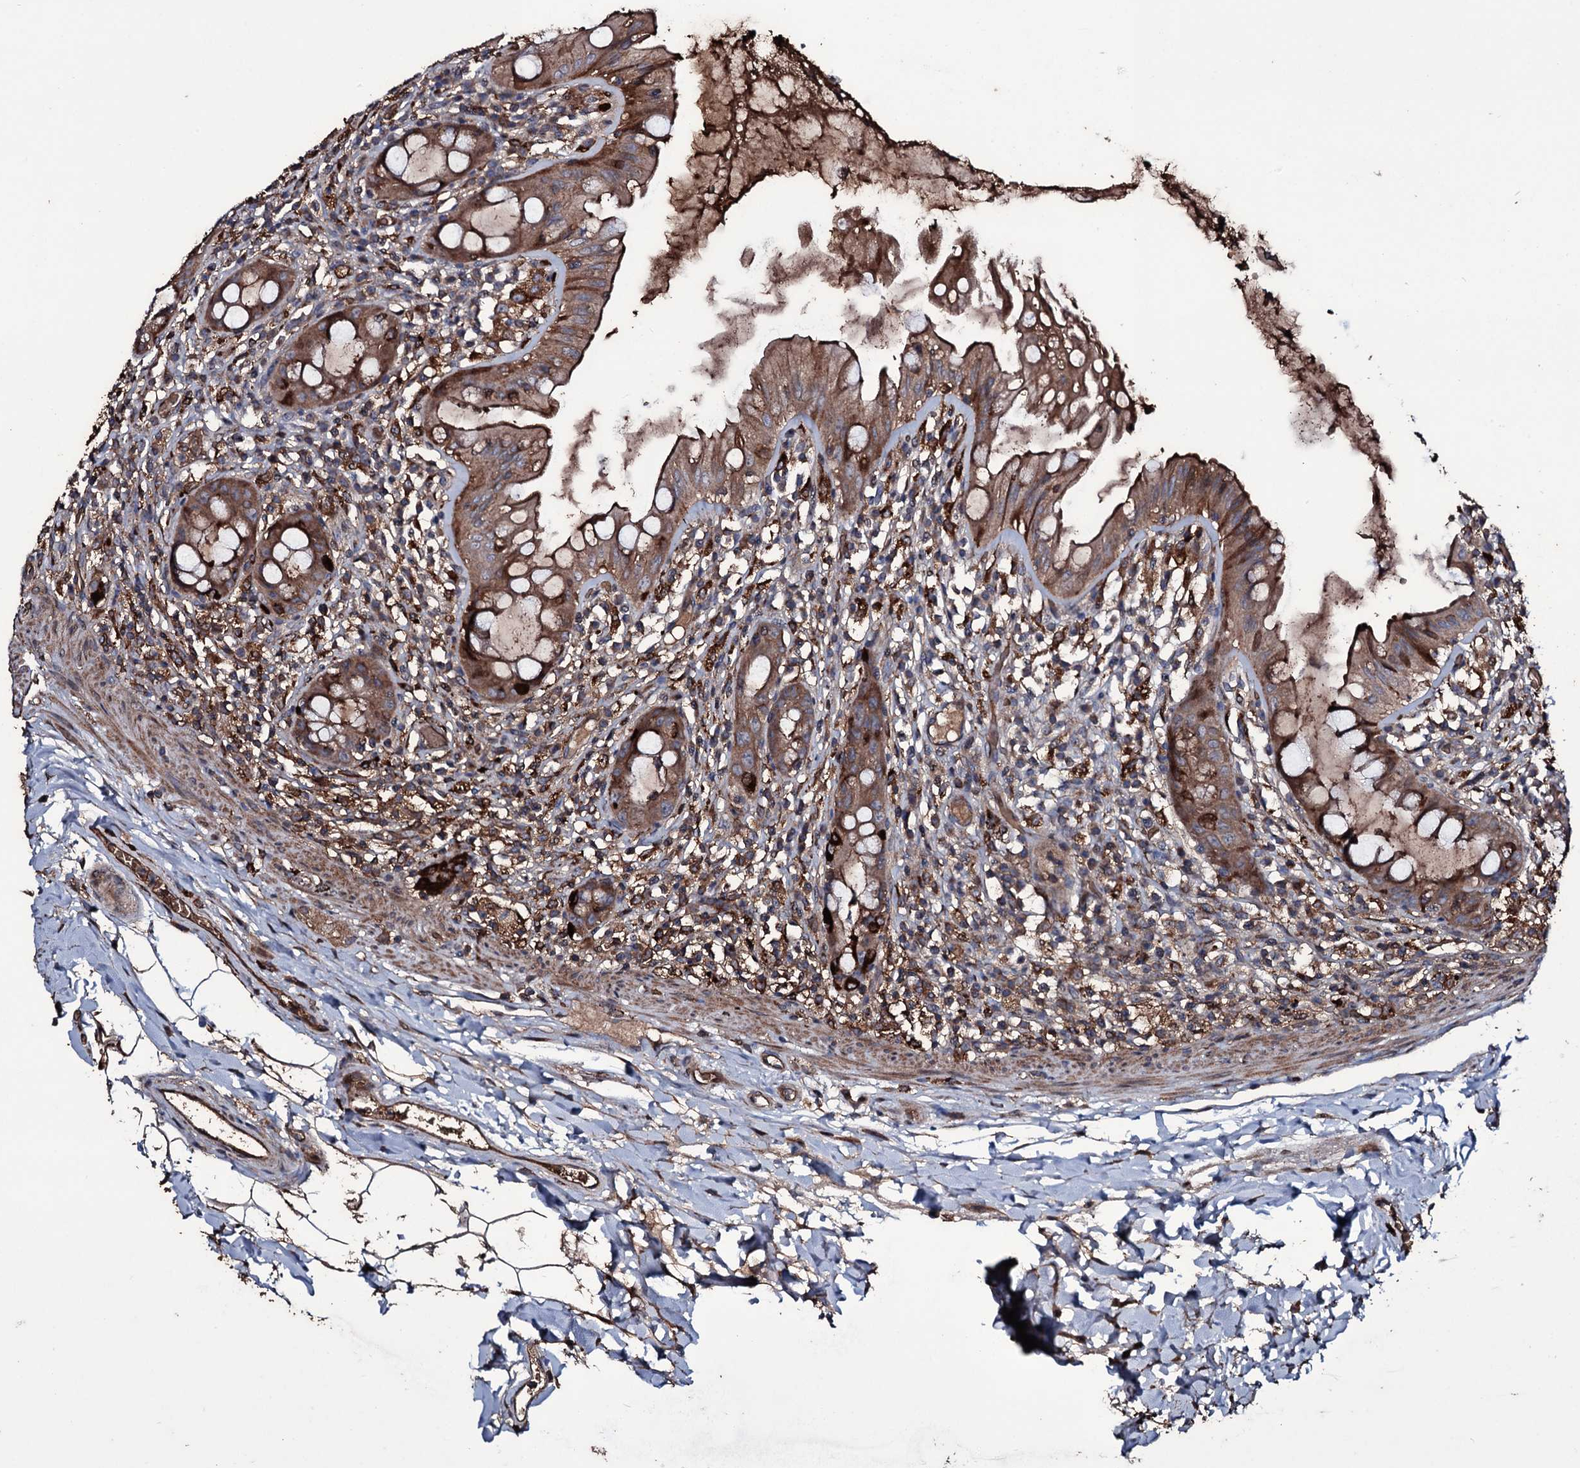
{"staining": {"intensity": "strong", "quantity": ">75%", "location": "cytoplasmic/membranous"}, "tissue": "rectum", "cell_type": "Glandular cells", "image_type": "normal", "snomed": [{"axis": "morphology", "description": "Normal tissue, NOS"}, {"axis": "topography", "description": "Rectum"}], "caption": "Immunohistochemical staining of normal human rectum displays strong cytoplasmic/membranous protein staining in approximately >75% of glandular cells.", "gene": "ZSWIM8", "patient": {"sex": "female", "age": 57}}